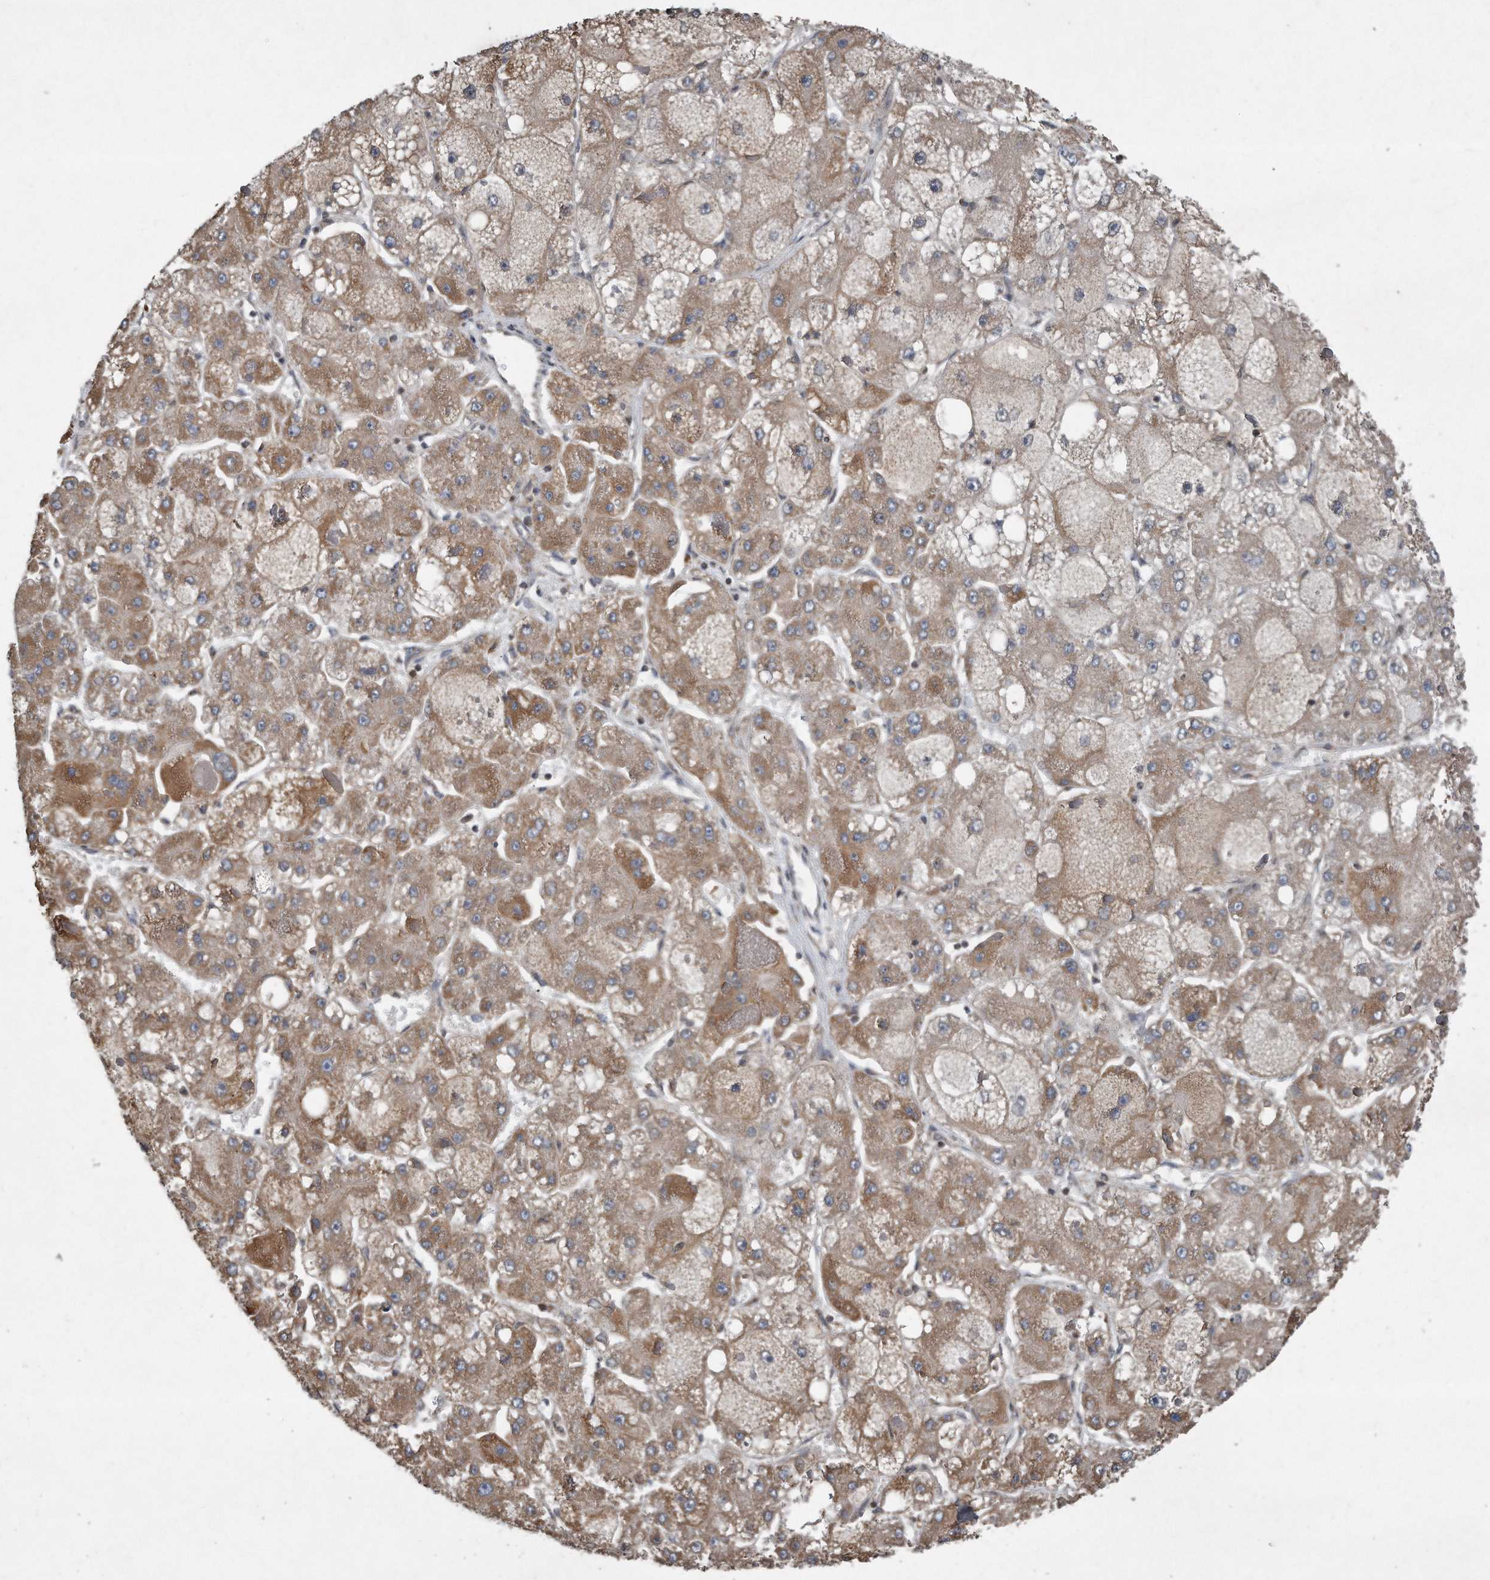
{"staining": {"intensity": "moderate", "quantity": ">75%", "location": "cytoplasmic/membranous"}, "tissue": "liver cancer", "cell_type": "Tumor cells", "image_type": "cancer", "snomed": [{"axis": "morphology", "description": "Carcinoma, Hepatocellular, NOS"}, {"axis": "topography", "description": "Liver"}], "caption": "A histopathology image showing moderate cytoplasmic/membranous staining in about >75% of tumor cells in hepatocellular carcinoma (liver), as visualized by brown immunohistochemical staining.", "gene": "SDHA", "patient": {"sex": "female", "age": 73}}